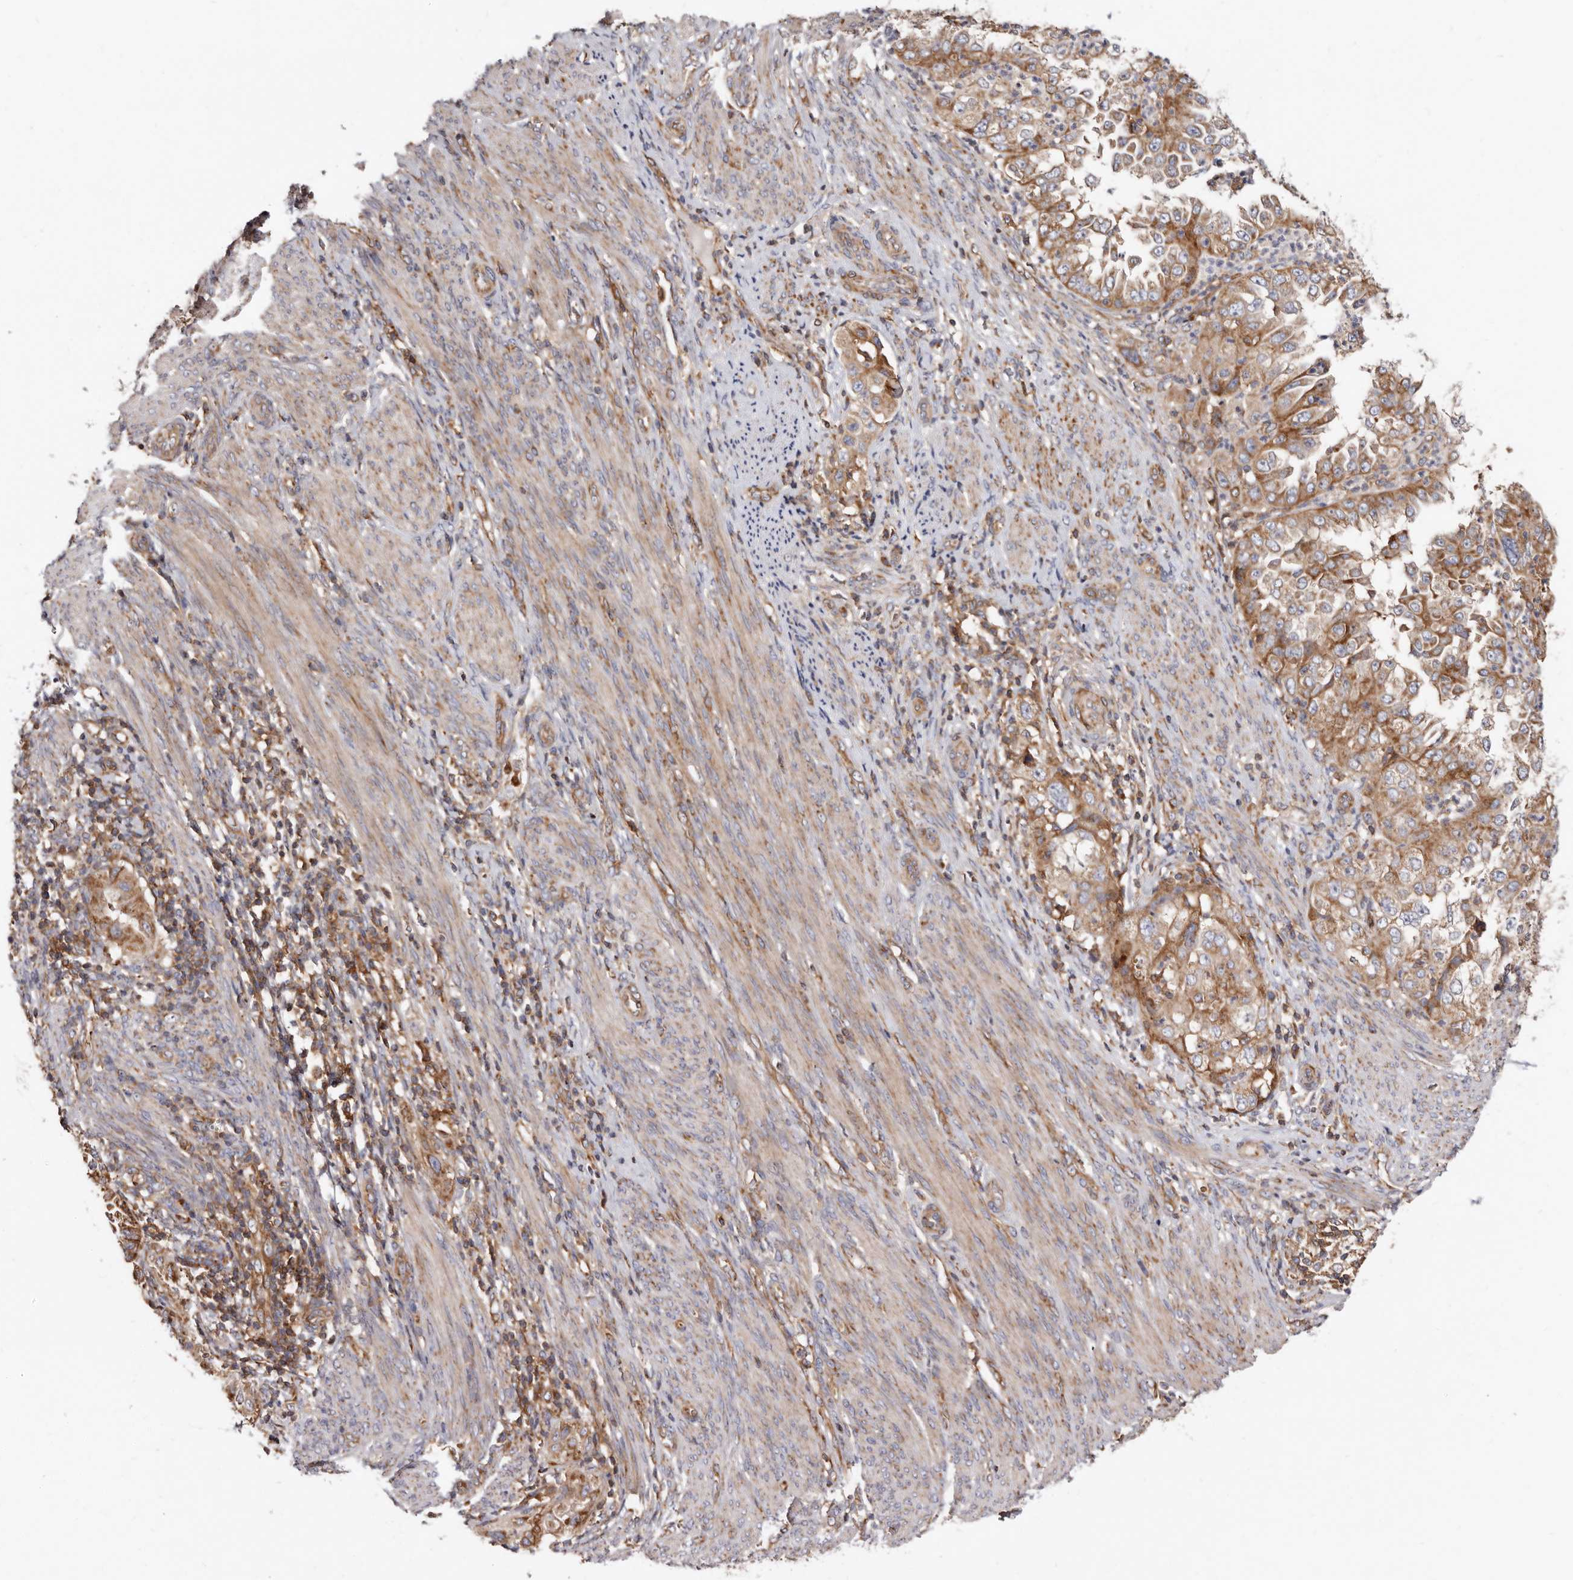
{"staining": {"intensity": "weak", "quantity": "25%-75%", "location": "cytoplasmic/membranous"}, "tissue": "endometrial cancer", "cell_type": "Tumor cells", "image_type": "cancer", "snomed": [{"axis": "morphology", "description": "Adenocarcinoma, NOS"}, {"axis": "topography", "description": "Endometrium"}], "caption": "High-magnification brightfield microscopy of endometrial adenocarcinoma stained with DAB (brown) and counterstained with hematoxylin (blue). tumor cells exhibit weak cytoplasmic/membranous positivity is appreciated in about25%-75% of cells. The protein is stained brown, and the nuclei are stained in blue (DAB IHC with brightfield microscopy, high magnification).", "gene": "COQ8B", "patient": {"sex": "female", "age": 85}}